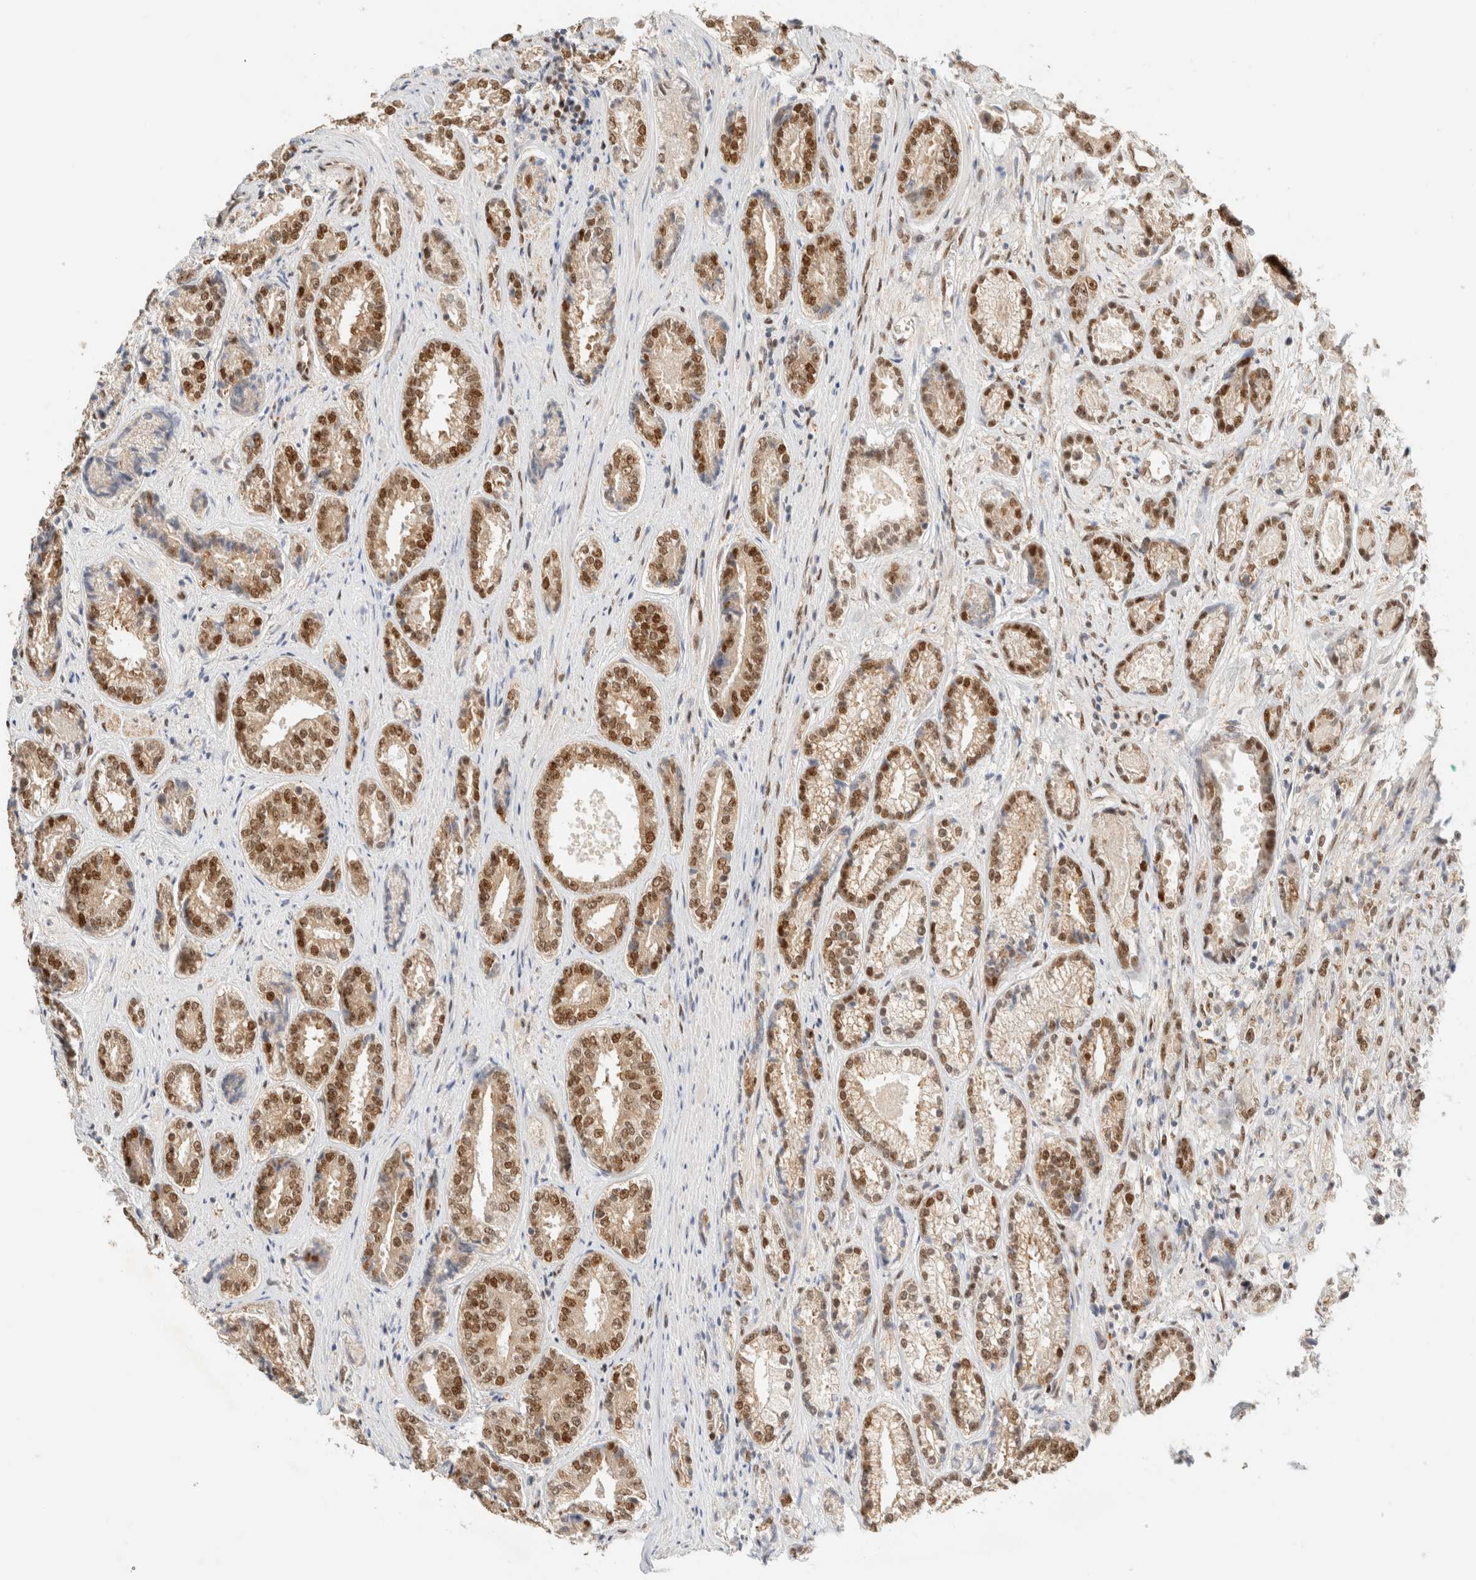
{"staining": {"intensity": "moderate", "quantity": ">75%", "location": "nuclear"}, "tissue": "prostate cancer", "cell_type": "Tumor cells", "image_type": "cancer", "snomed": [{"axis": "morphology", "description": "Adenocarcinoma, High grade"}, {"axis": "topography", "description": "Prostate"}], "caption": "The micrograph displays immunohistochemical staining of adenocarcinoma (high-grade) (prostate). There is moderate nuclear positivity is appreciated in about >75% of tumor cells.", "gene": "ZNF768", "patient": {"sex": "male", "age": 61}}